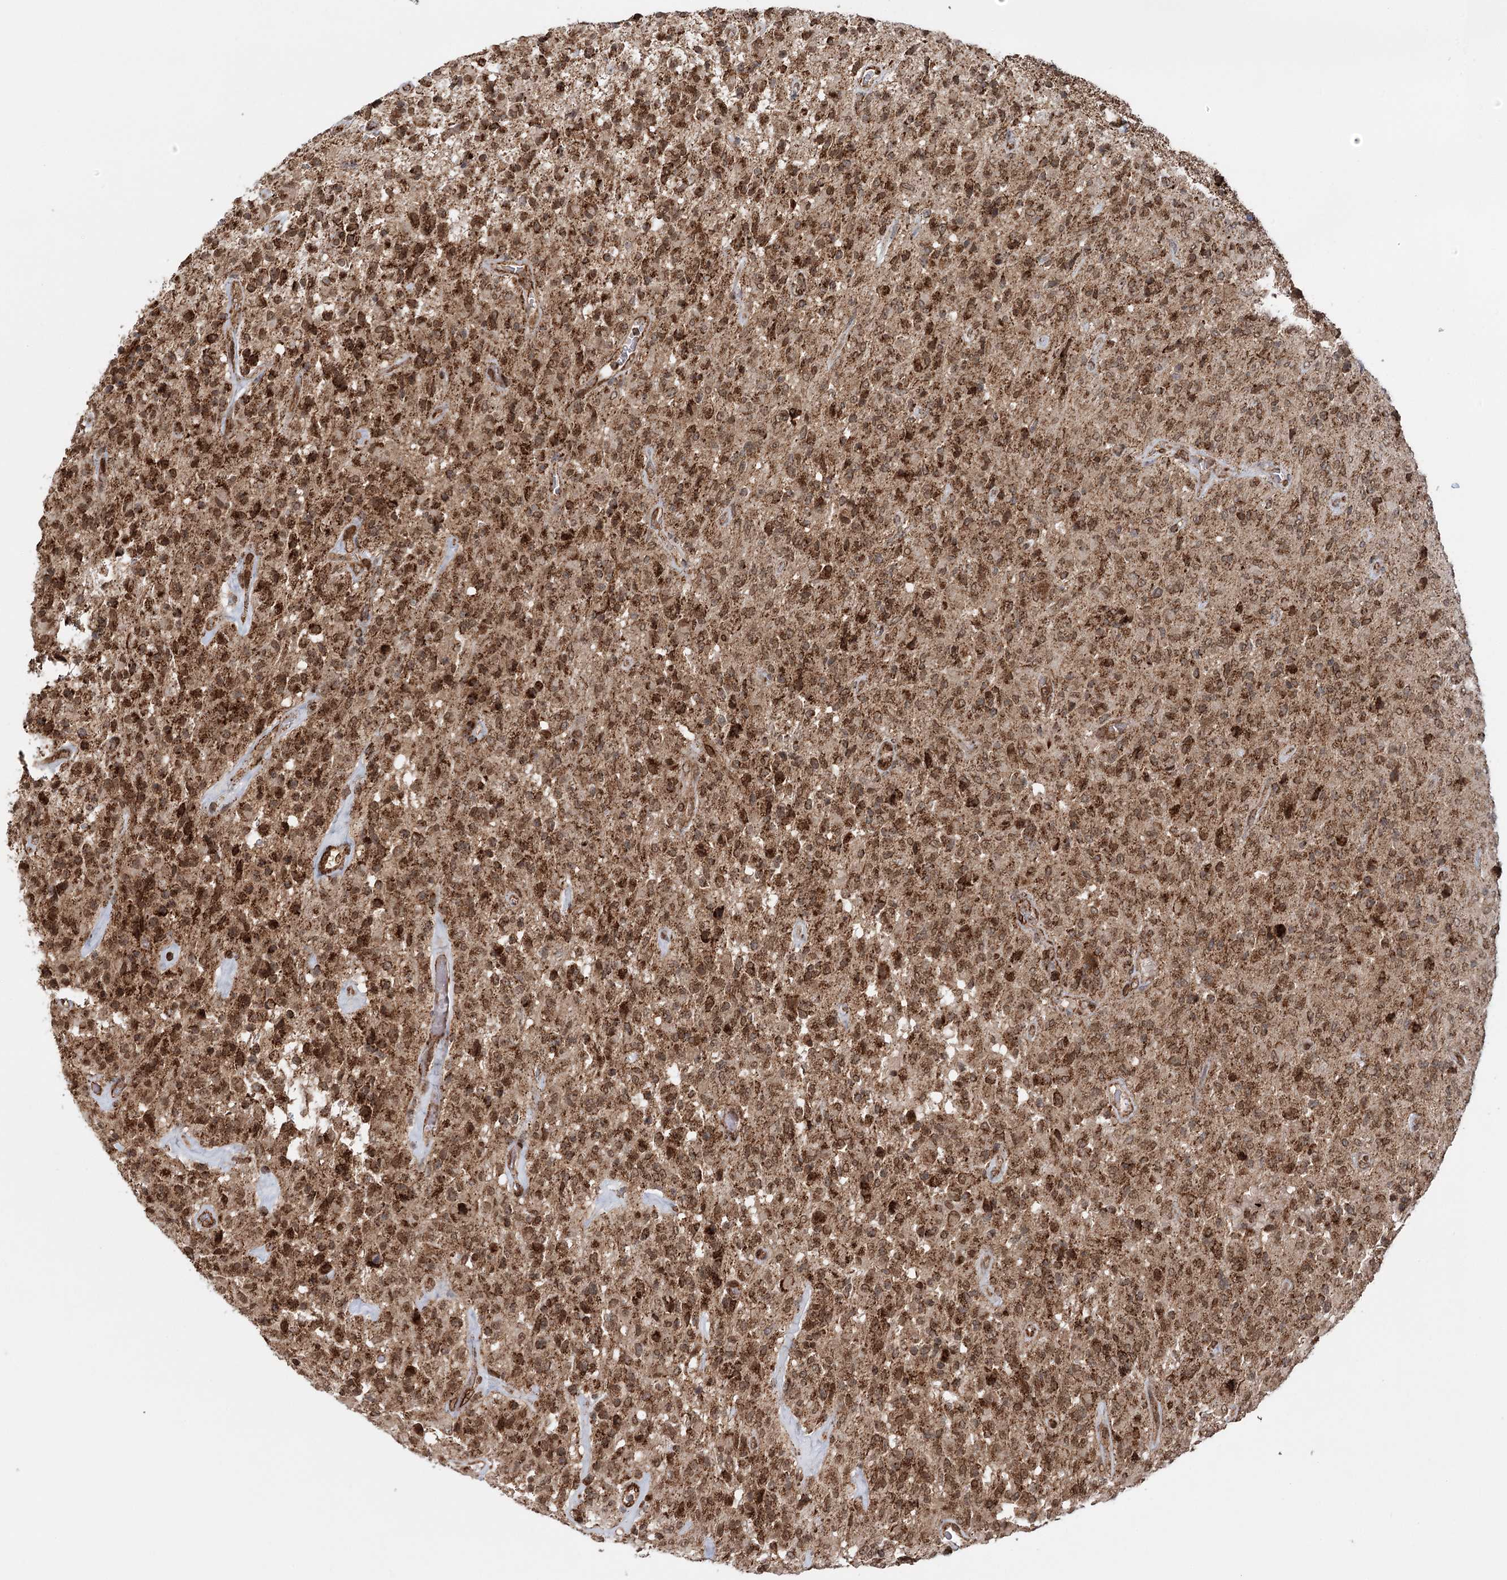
{"staining": {"intensity": "strong", "quantity": ">75%", "location": "cytoplasmic/membranous"}, "tissue": "glioma", "cell_type": "Tumor cells", "image_type": "cancer", "snomed": [{"axis": "morphology", "description": "Glioma, malignant, High grade"}, {"axis": "topography", "description": "Brain"}], "caption": "Brown immunohistochemical staining in malignant high-grade glioma shows strong cytoplasmic/membranous positivity in approximately >75% of tumor cells.", "gene": "BCKDHA", "patient": {"sex": "female", "age": 57}}